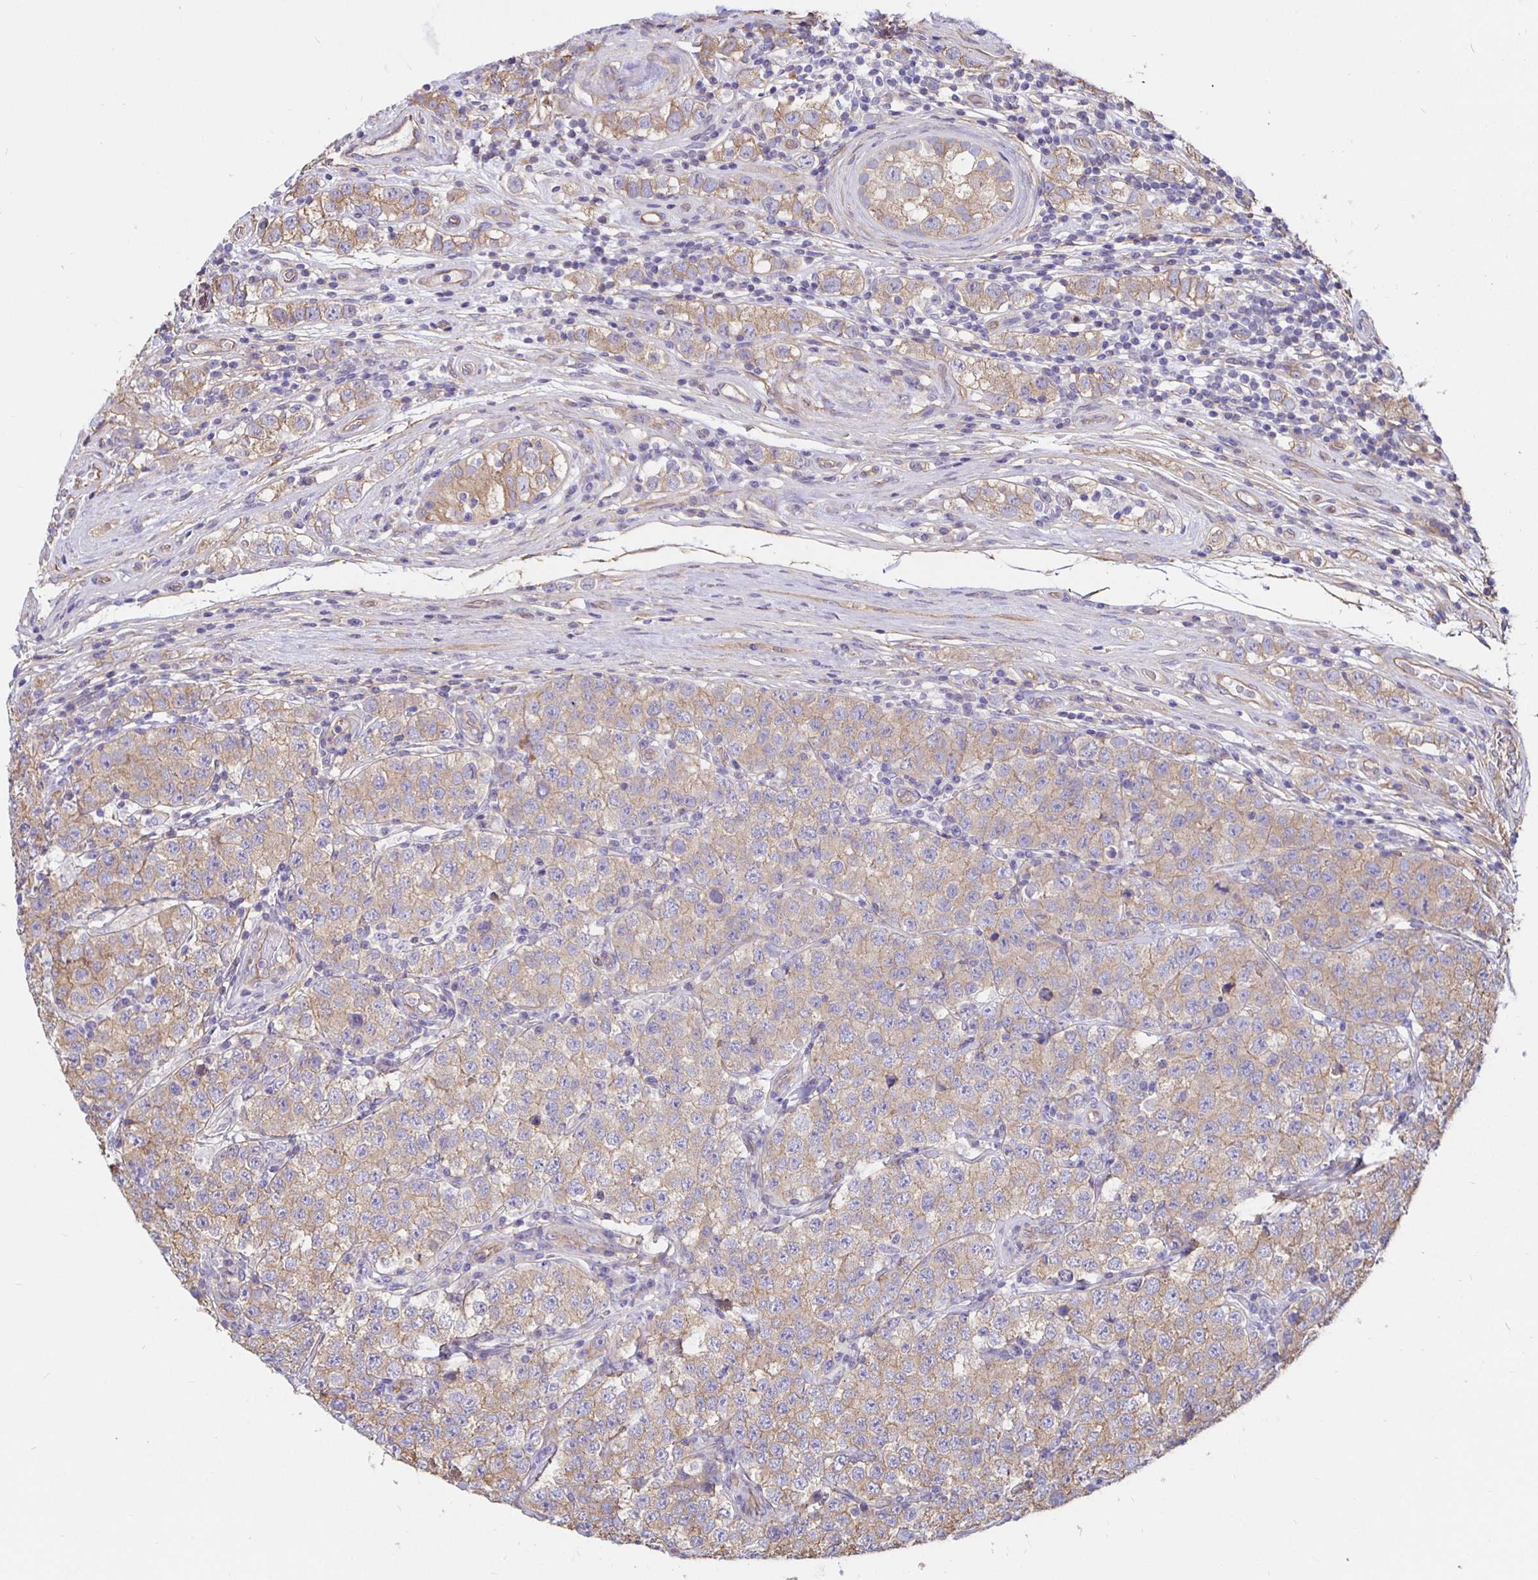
{"staining": {"intensity": "weak", "quantity": ">75%", "location": "cytoplasmic/membranous"}, "tissue": "testis cancer", "cell_type": "Tumor cells", "image_type": "cancer", "snomed": [{"axis": "morphology", "description": "Seminoma, NOS"}, {"axis": "topography", "description": "Testis"}], "caption": "Tumor cells exhibit low levels of weak cytoplasmic/membranous staining in approximately >75% of cells in testis cancer.", "gene": "ARHGEF39", "patient": {"sex": "male", "age": 34}}